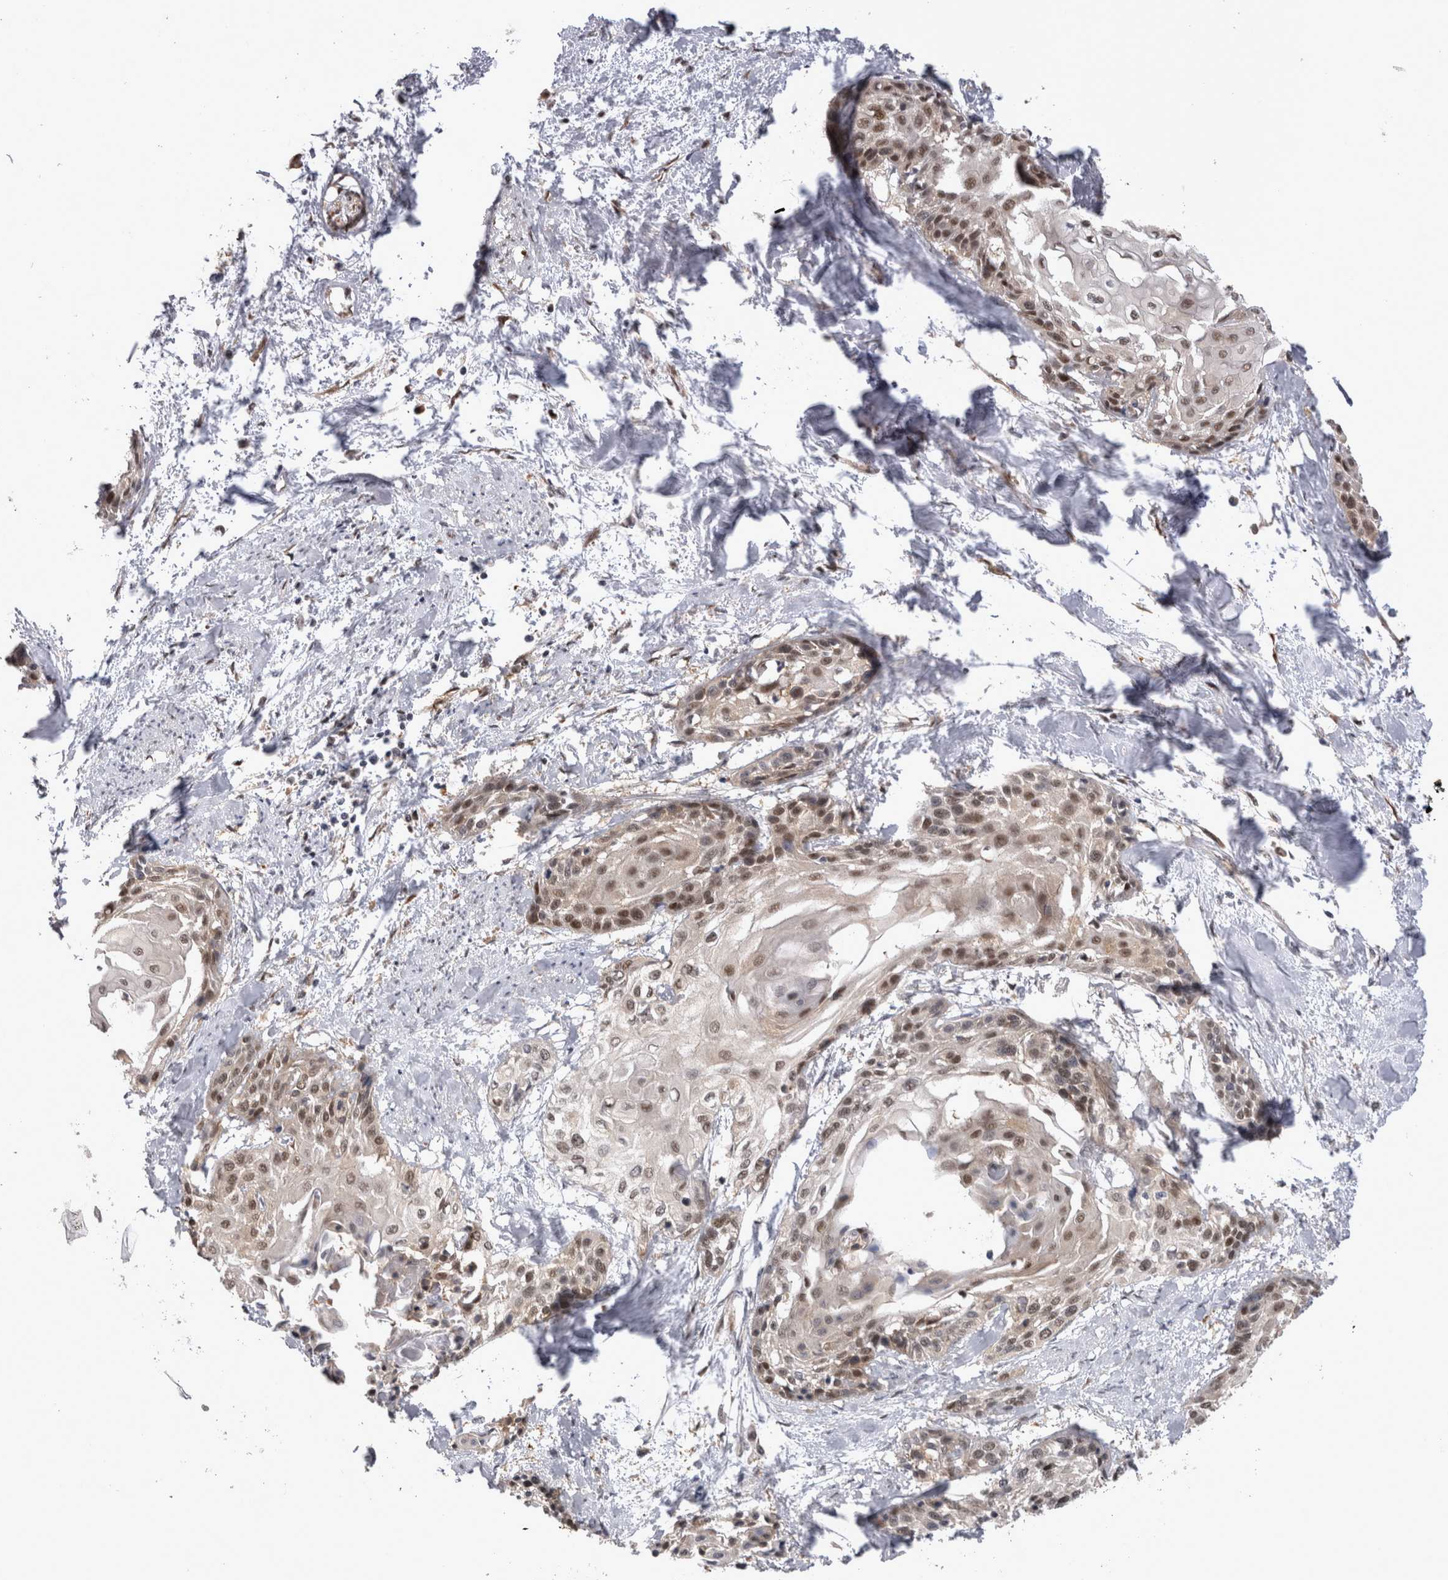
{"staining": {"intensity": "moderate", "quantity": ">75%", "location": "nuclear"}, "tissue": "cervical cancer", "cell_type": "Tumor cells", "image_type": "cancer", "snomed": [{"axis": "morphology", "description": "Squamous cell carcinoma, NOS"}, {"axis": "topography", "description": "Cervix"}], "caption": "Immunohistochemical staining of human cervical cancer demonstrates moderate nuclear protein positivity in about >75% of tumor cells.", "gene": "CHIC2", "patient": {"sex": "female", "age": 57}}